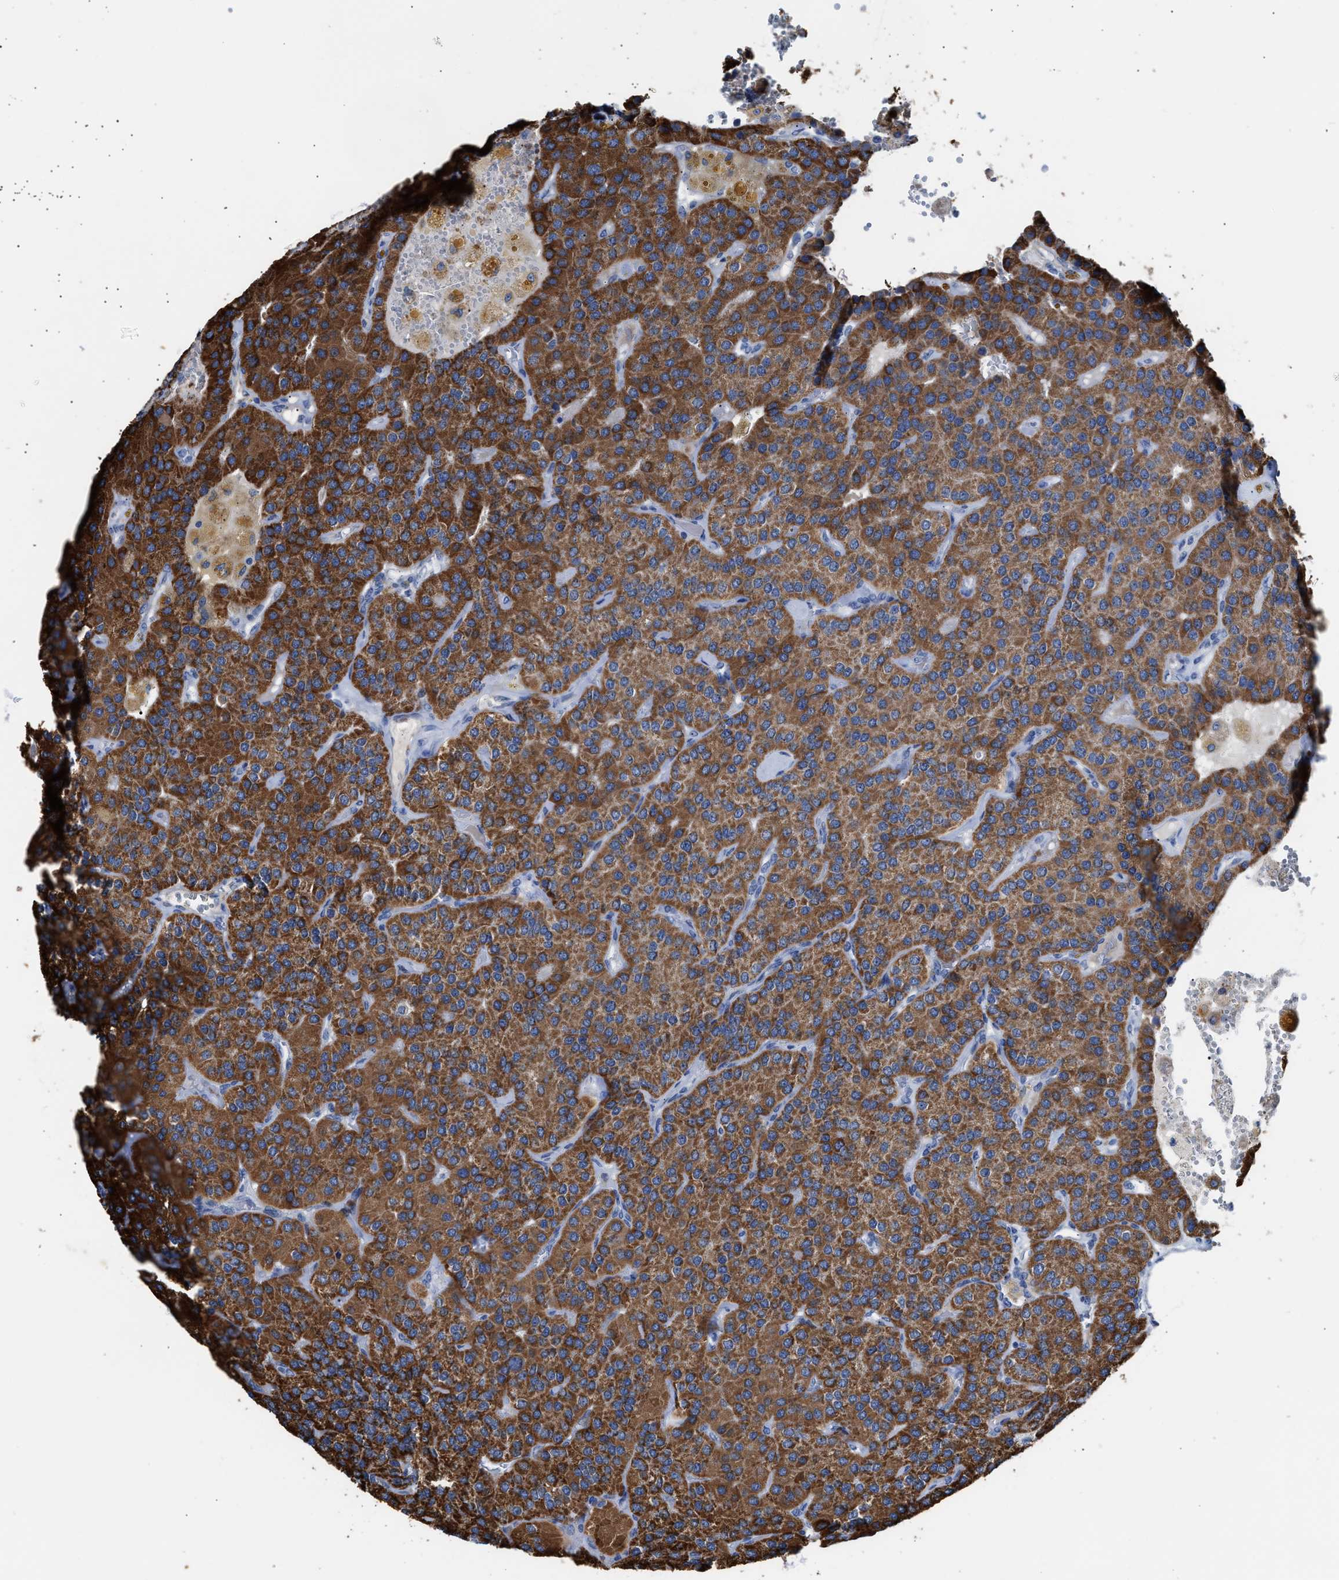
{"staining": {"intensity": "moderate", "quantity": ">75%", "location": "cytoplasmic/membranous"}, "tissue": "parathyroid gland", "cell_type": "Glandular cells", "image_type": "normal", "snomed": [{"axis": "morphology", "description": "Normal tissue, NOS"}, {"axis": "morphology", "description": "Adenoma, NOS"}, {"axis": "topography", "description": "Parathyroid gland"}], "caption": "Protein expression analysis of benign parathyroid gland displays moderate cytoplasmic/membranous staining in about >75% of glandular cells.", "gene": "JAG1", "patient": {"sex": "female", "age": 86}}